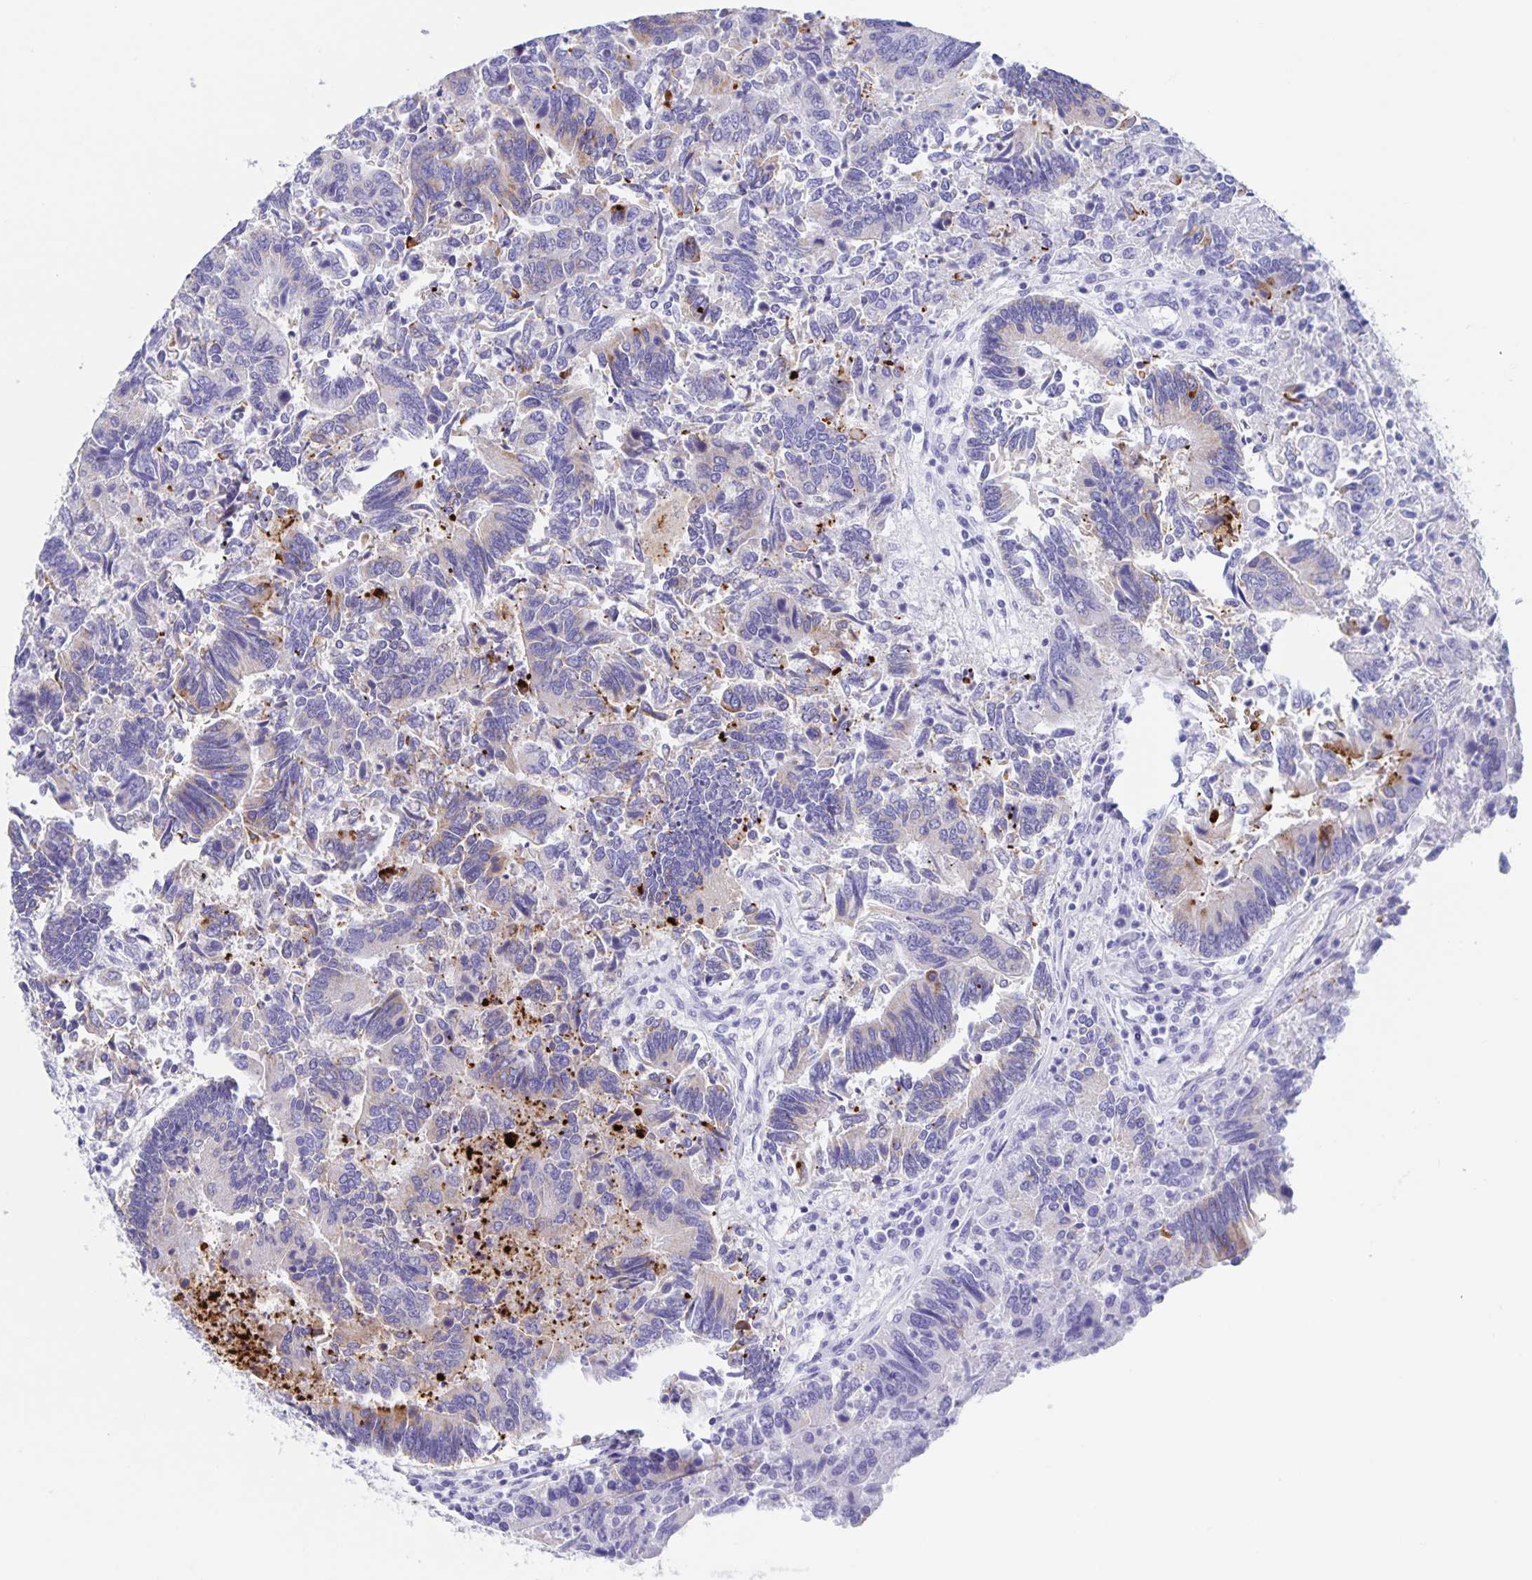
{"staining": {"intensity": "moderate", "quantity": "<25%", "location": "cytoplasmic/membranous"}, "tissue": "colorectal cancer", "cell_type": "Tumor cells", "image_type": "cancer", "snomed": [{"axis": "morphology", "description": "Adenocarcinoma, NOS"}, {"axis": "topography", "description": "Colon"}], "caption": "Immunohistochemical staining of colorectal cancer (adenocarcinoma) exhibits low levels of moderate cytoplasmic/membranous expression in about <25% of tumor cells.", "gene": "DMBT1", "patient": {"sex": "female", "age": 67}}